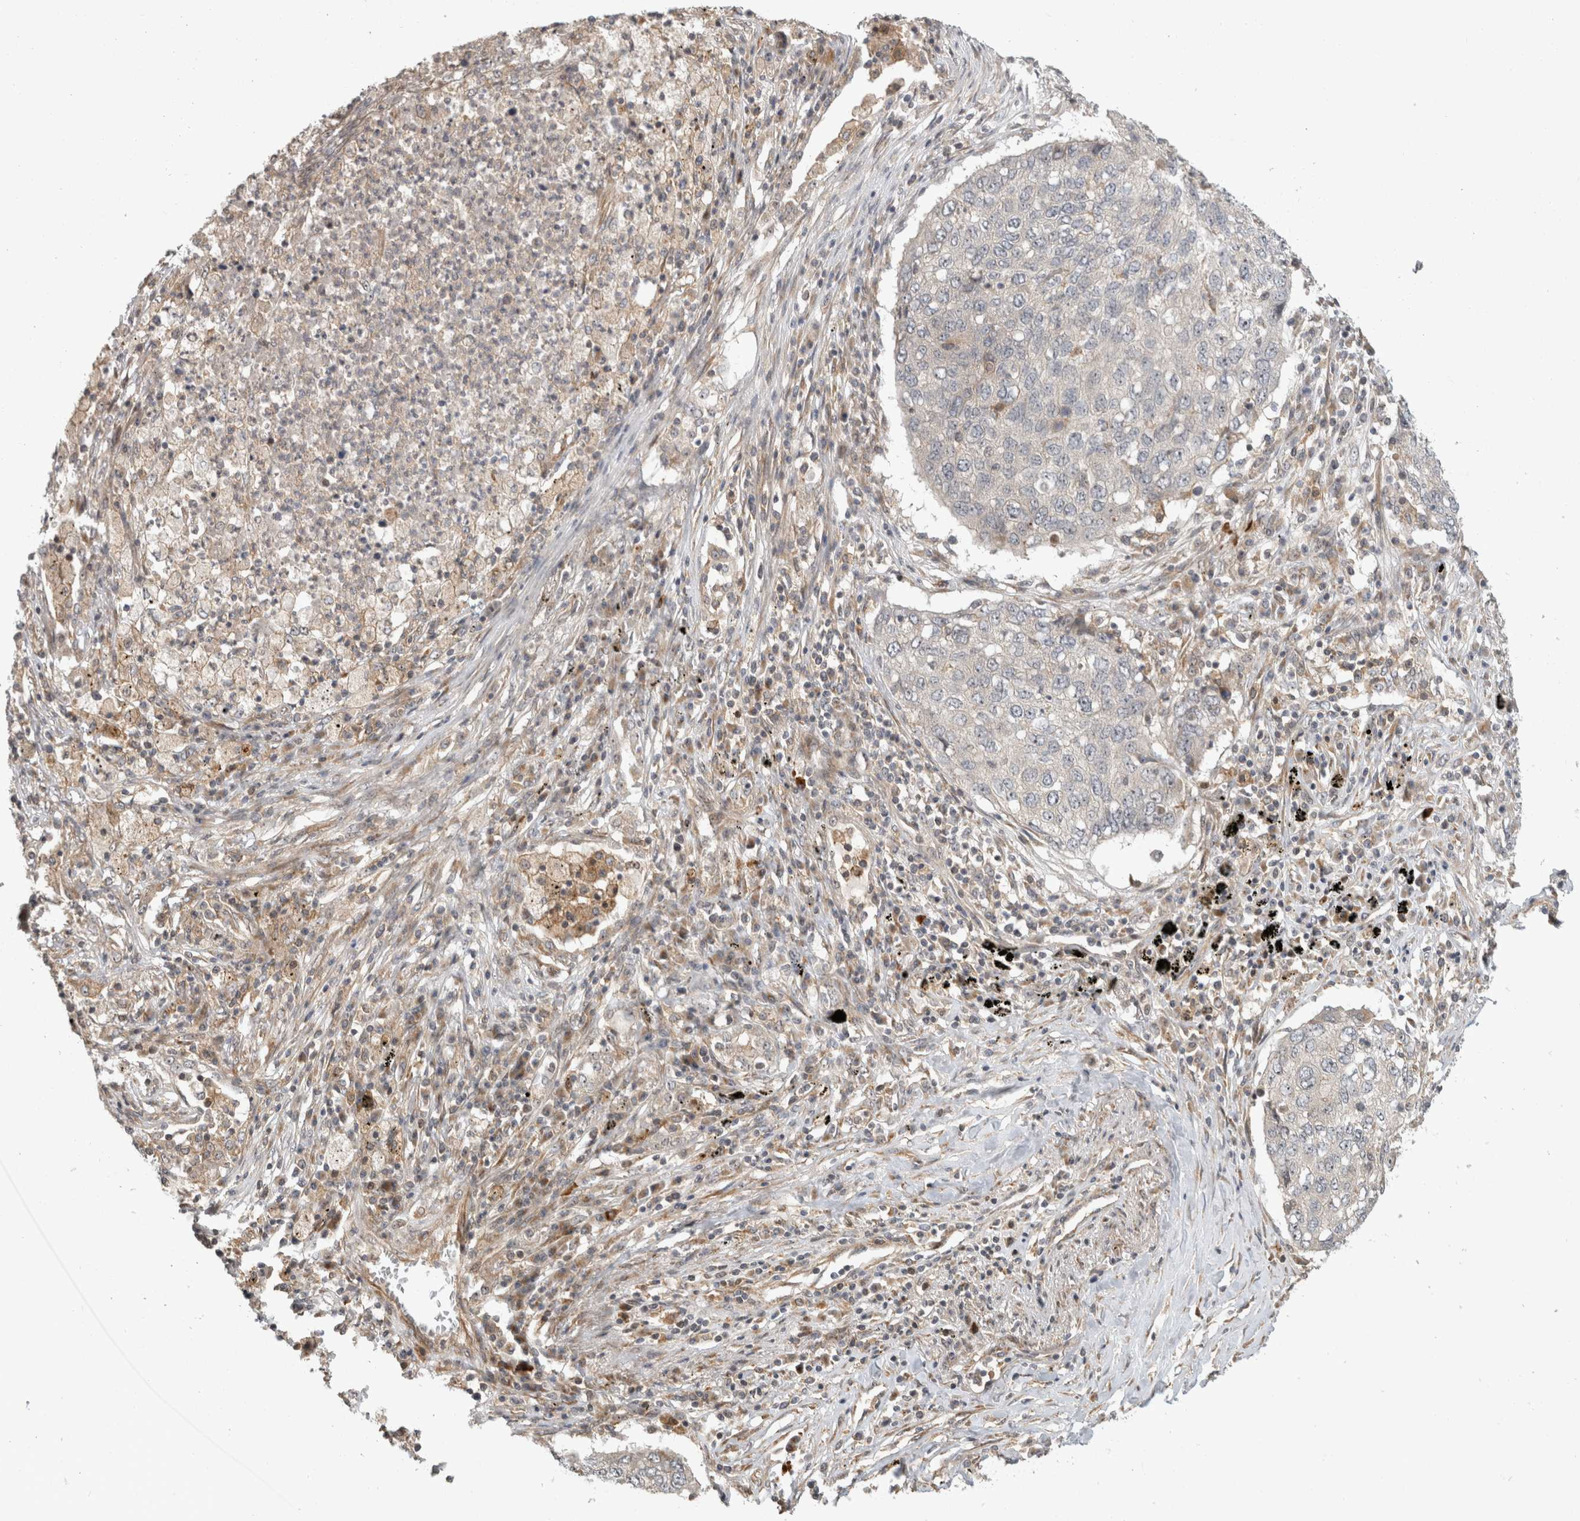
{"staining": {"intensity": "negative", "quantity": "none", "location": "none"}, "tissue": "lung cancer", "cell_type": "Tumor cells", "image_type": "cancer", "snomed": [{"axis": "morphology", "description": "Squamous cell carcinoma, NOS"}, {"axis": "topography", "description": "Lung"}], "caption": "This is an immunohistochemistry (IHC) image of human lung cancer. There is no staining in tumor cells.", "gene": "WASF2", "patient": {"sex": "female", "age": 63}}